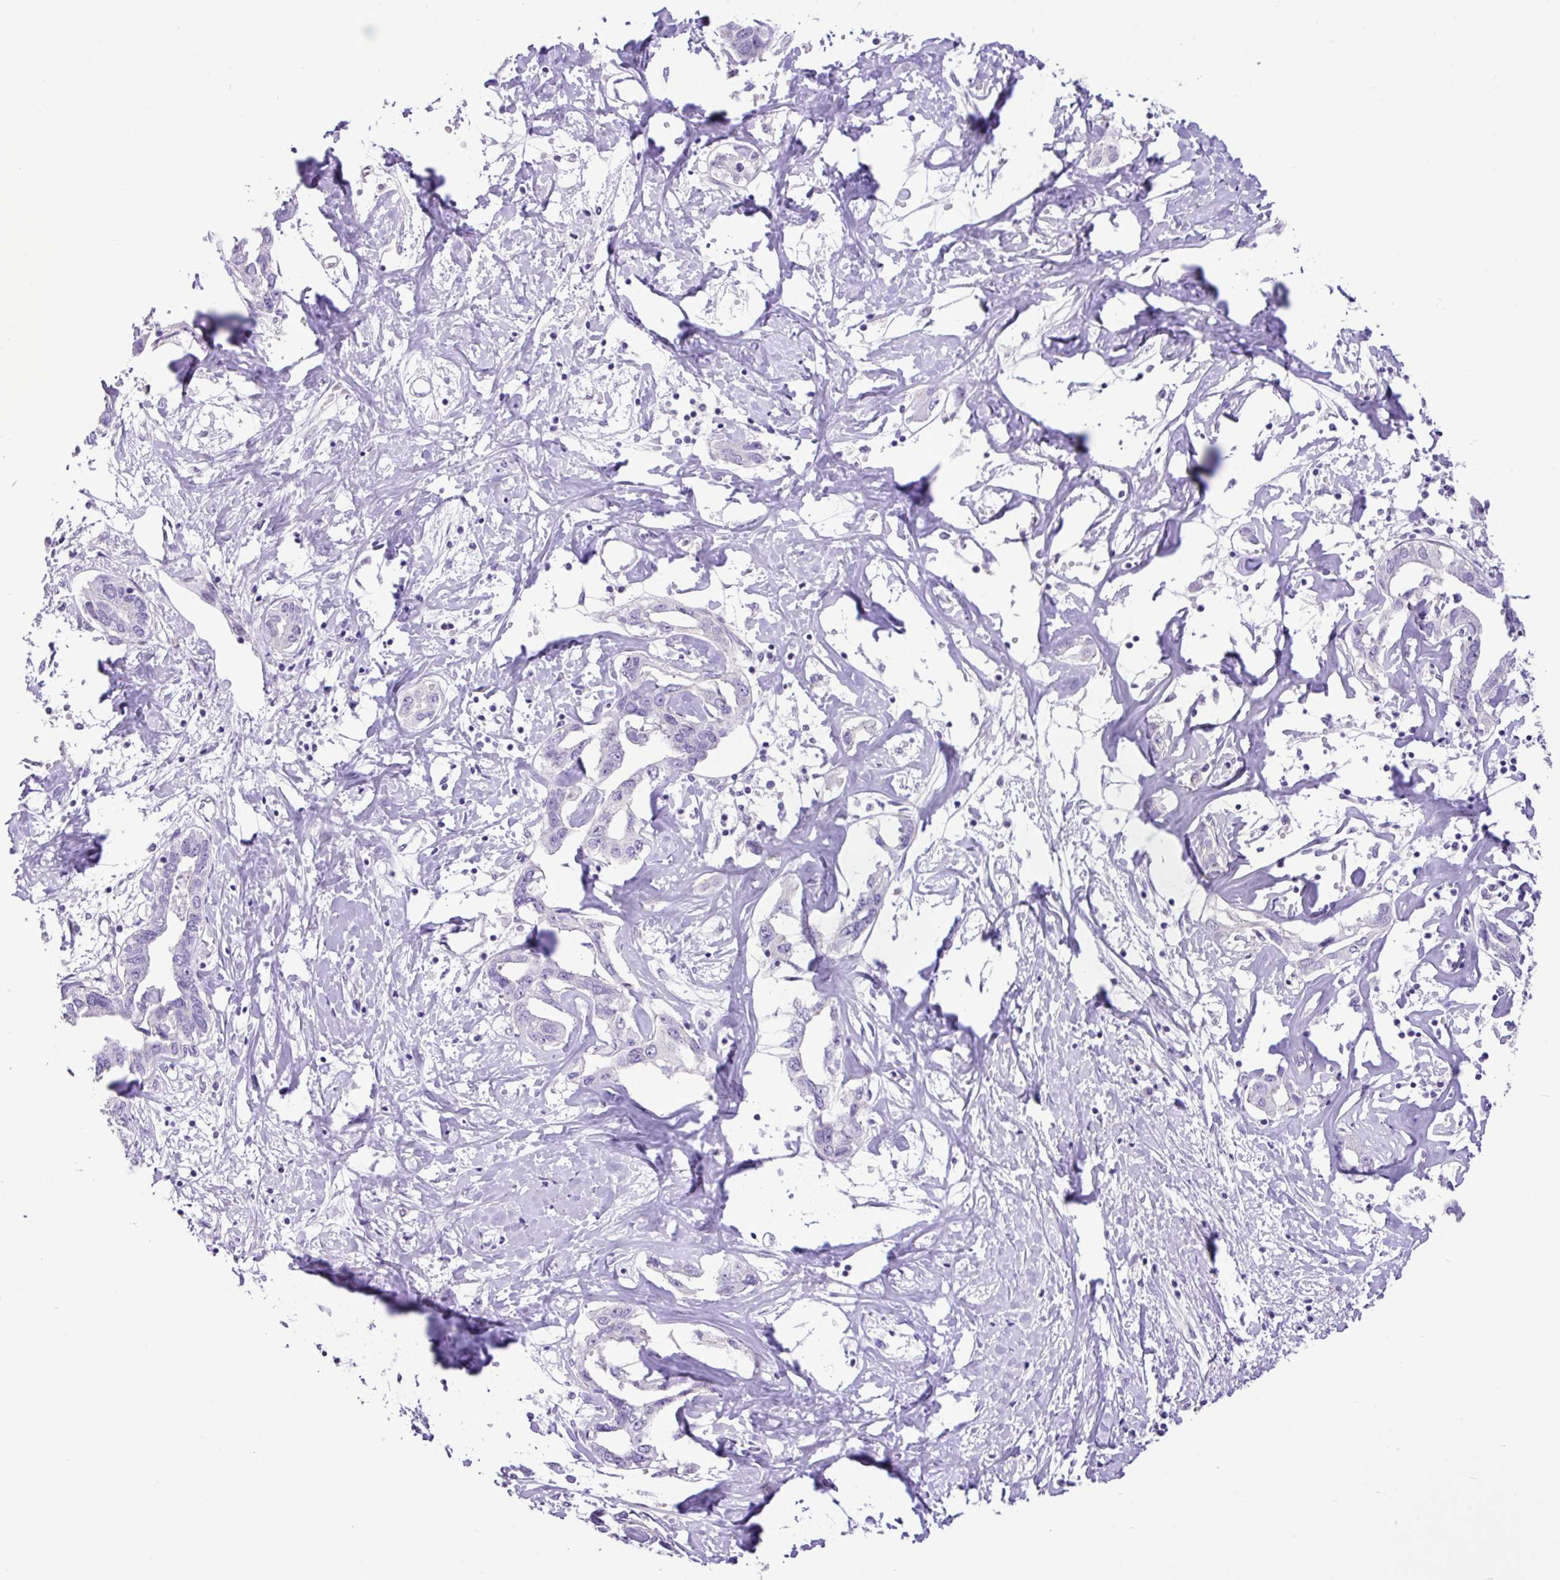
{"staining": {"intensity": "negative", "quantity": "none", "location": "none"}, "tissue": "liver cancer", "cell_type": "Tumor cells", "image_type": "cancer", "snomed": [{"axis": "morphology", "description": "Cholangiocarcinoma"}, {"axis": "topography", "description": "Liver"}], "caption": "High power microscopy image of an IHC photomicrograph of liver cancer (cholangiocarcinoma), revealing no significant staining in tumor cells.", "gene": "YLPM1", "patient": {"sex": "male", "age": 59}}